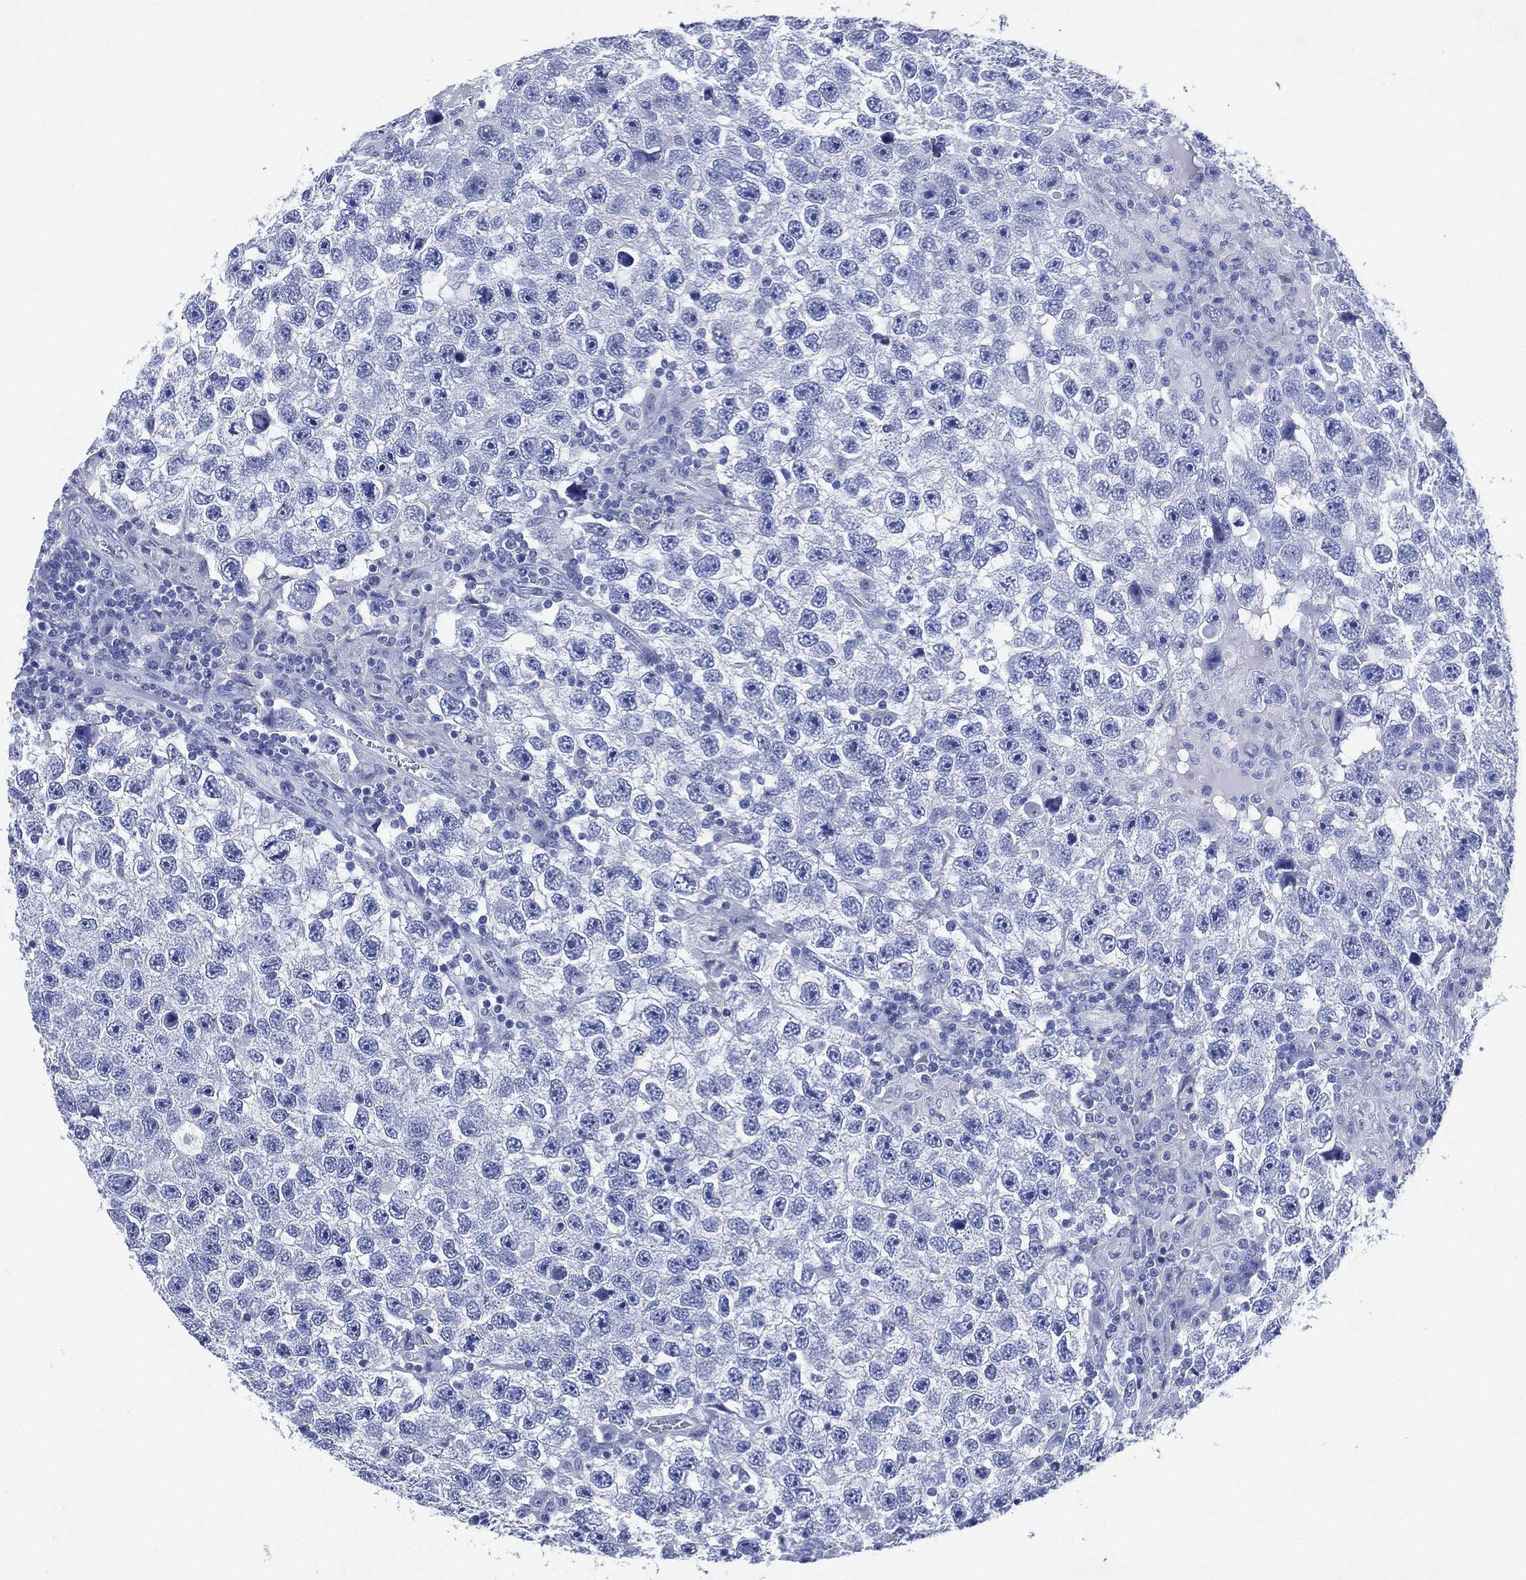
{"staining": {"intensity": "negative", "quantity": "none", "location": "none"}, "tissue": "testis cancer", "cell_type": "Tumor cells", "image_type": "cancer", "snomed": [{"axis": "morphology", "description": "Seminoma, NOS"}, {"axis": "topography", "description": "Testis"}], "caption": "Immunohistochemistry (IHC) histopathology image of human testis seminoma stained for a protein (brown), which demonstrates no staining in tumor cells.", "gene": "SIGLECL1", "patient": {"sex": "male", "age": 26}}